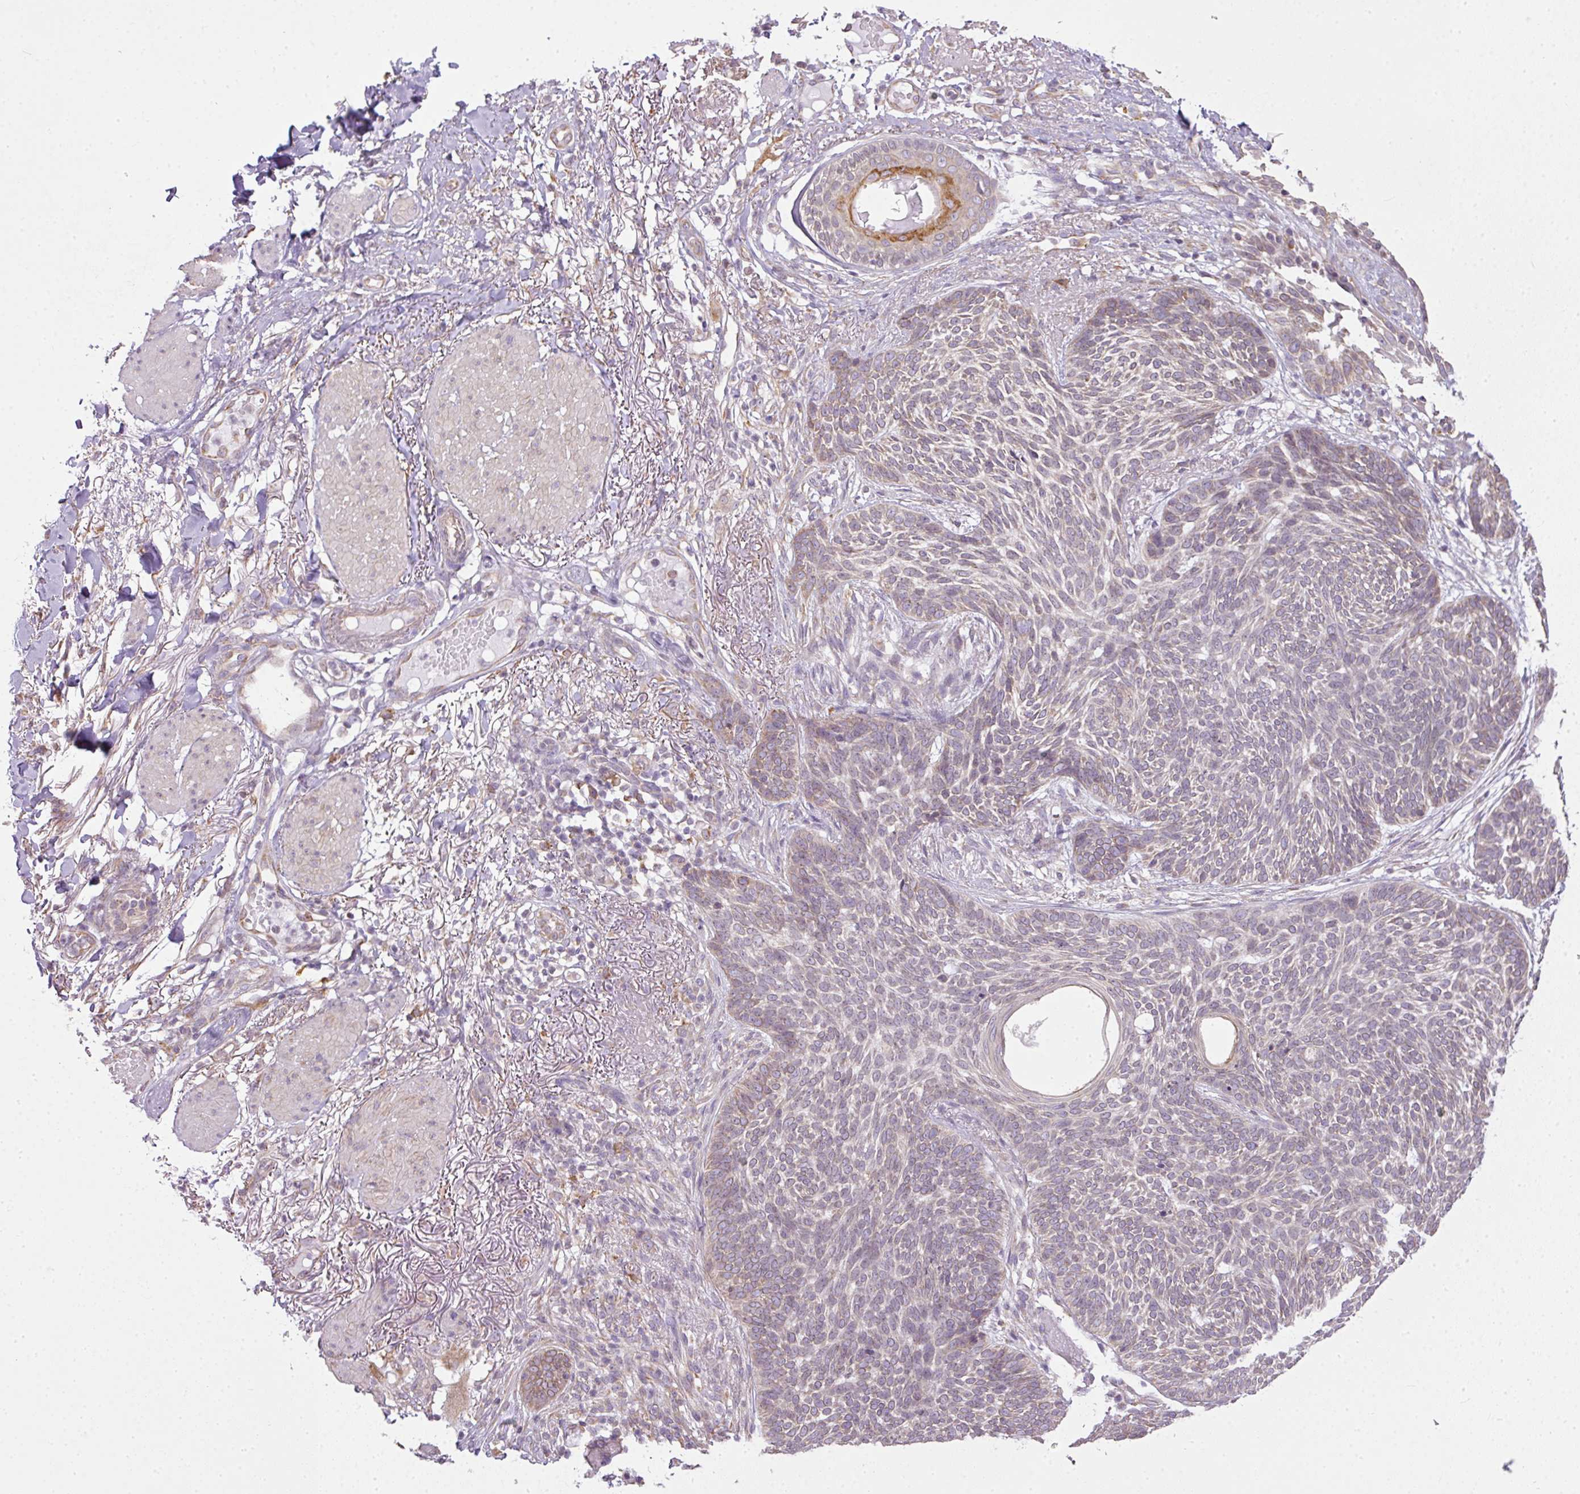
{"staining": {"intensity": "negative", "quantity": "none", "location": "none"}, "tissue": "skin cancer", "cell_type": "Tumor cells", "image_type": "cancer", "snomed": [{"axis": "morphology", "description": "Normal tissue, NOS"}, {"axis": "morphology", "description": "Basal cell carcinoma"}, {"axis": "topography", "description": "Skin"}], "caption": "Skin cancer was stained to show a protein in brown. There is no significant positivity in tumor cells.", "gene": "COX18", "patient": {"sex": "male", "age": 64}}